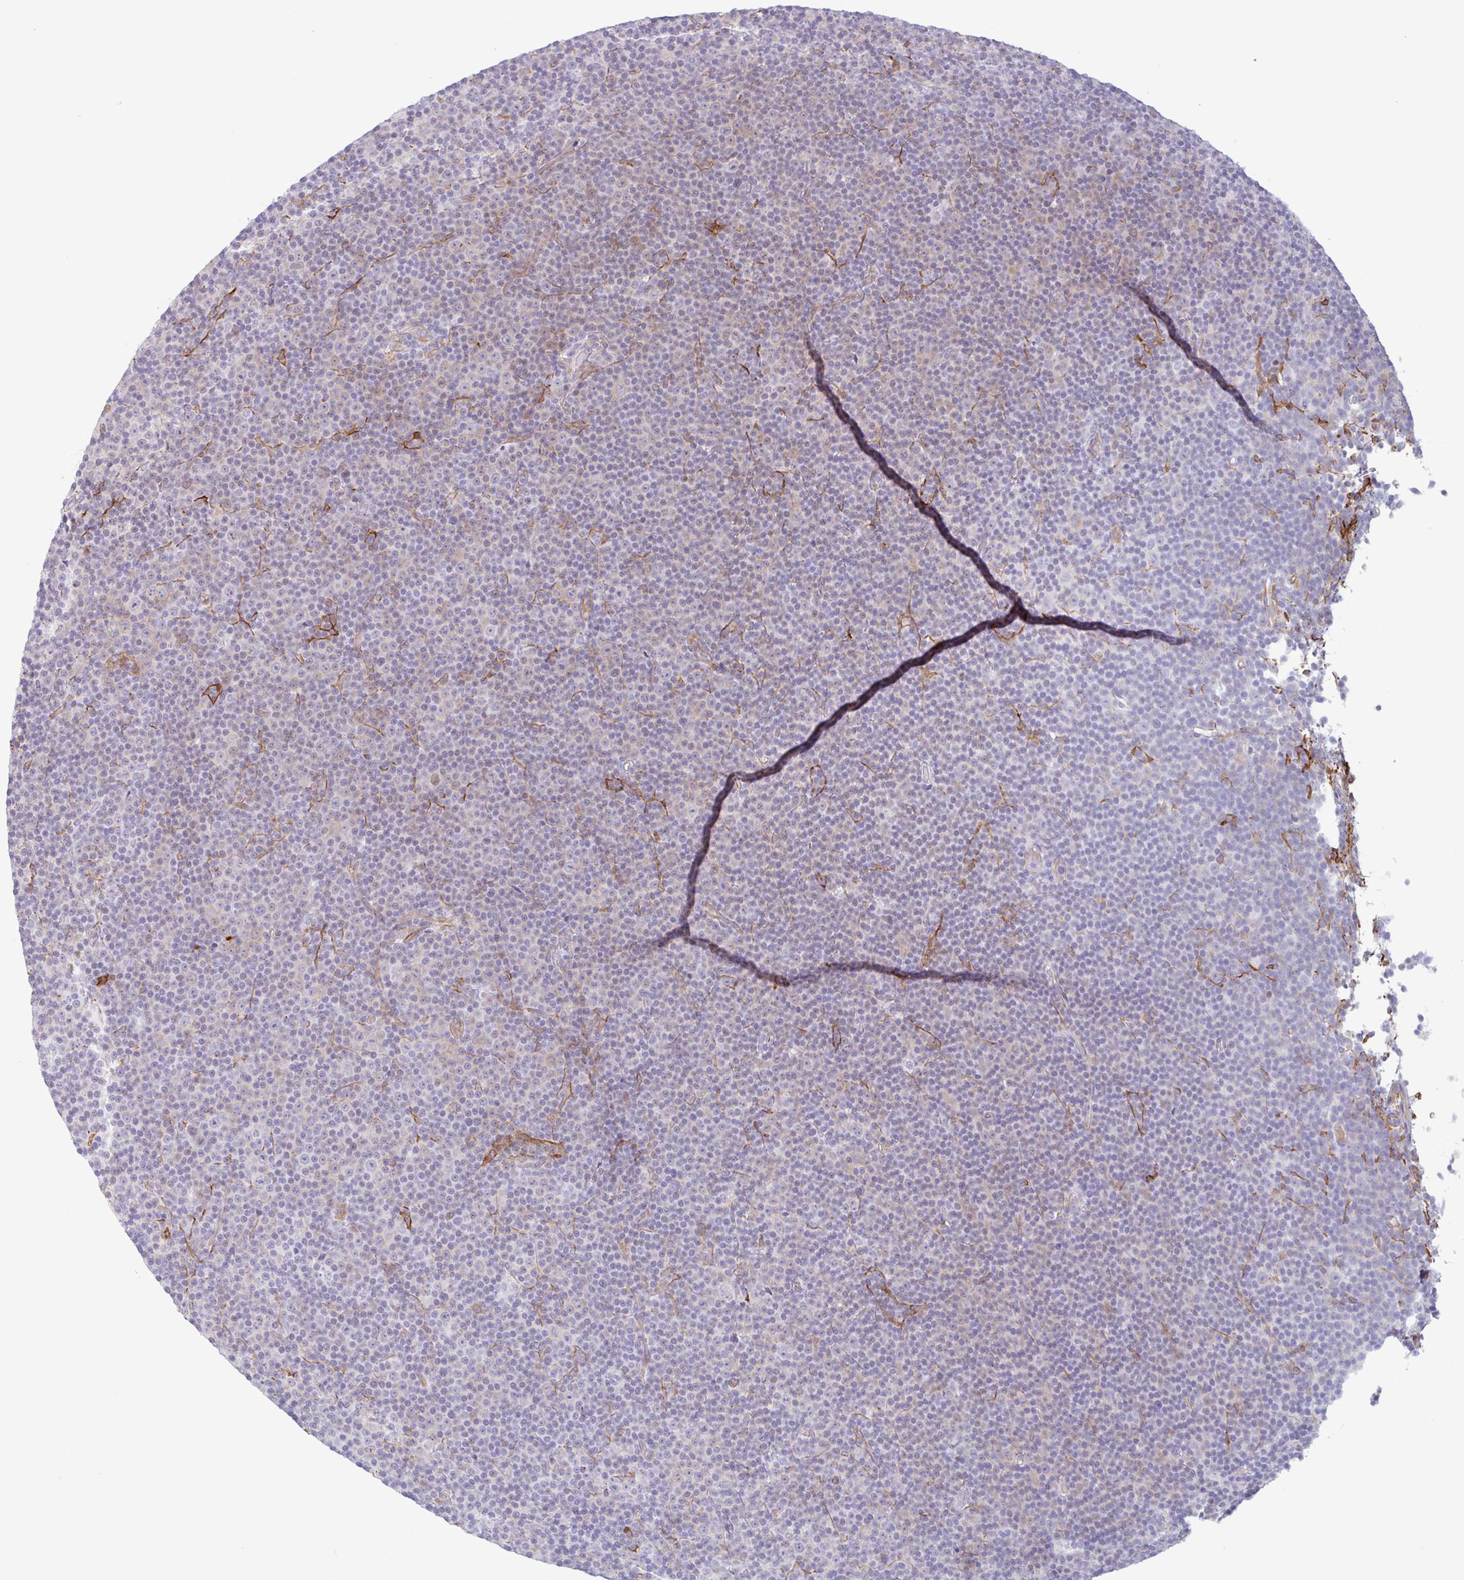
{"staining": {"intensity": "negative", "quantity": "none", "location": "none"}, "tissue": "lymphoma", "cell_type": "Tumor cells", "image_type": "cancer", "snomed": [{"axis": "morphology", "description": "Malignant lymphoma, non-Hodgkin's type, Low grade"}, {"axis": "topography", "description": "Lymph node"}], "caption": "DAB immunohistochemical staining of malignant lymphoma, non-Hodgkin's type (low-grade) reveals no significant staining in tumor cells.", "gene": "MYH10", "patient": {"sex": "female", "age": 67}}